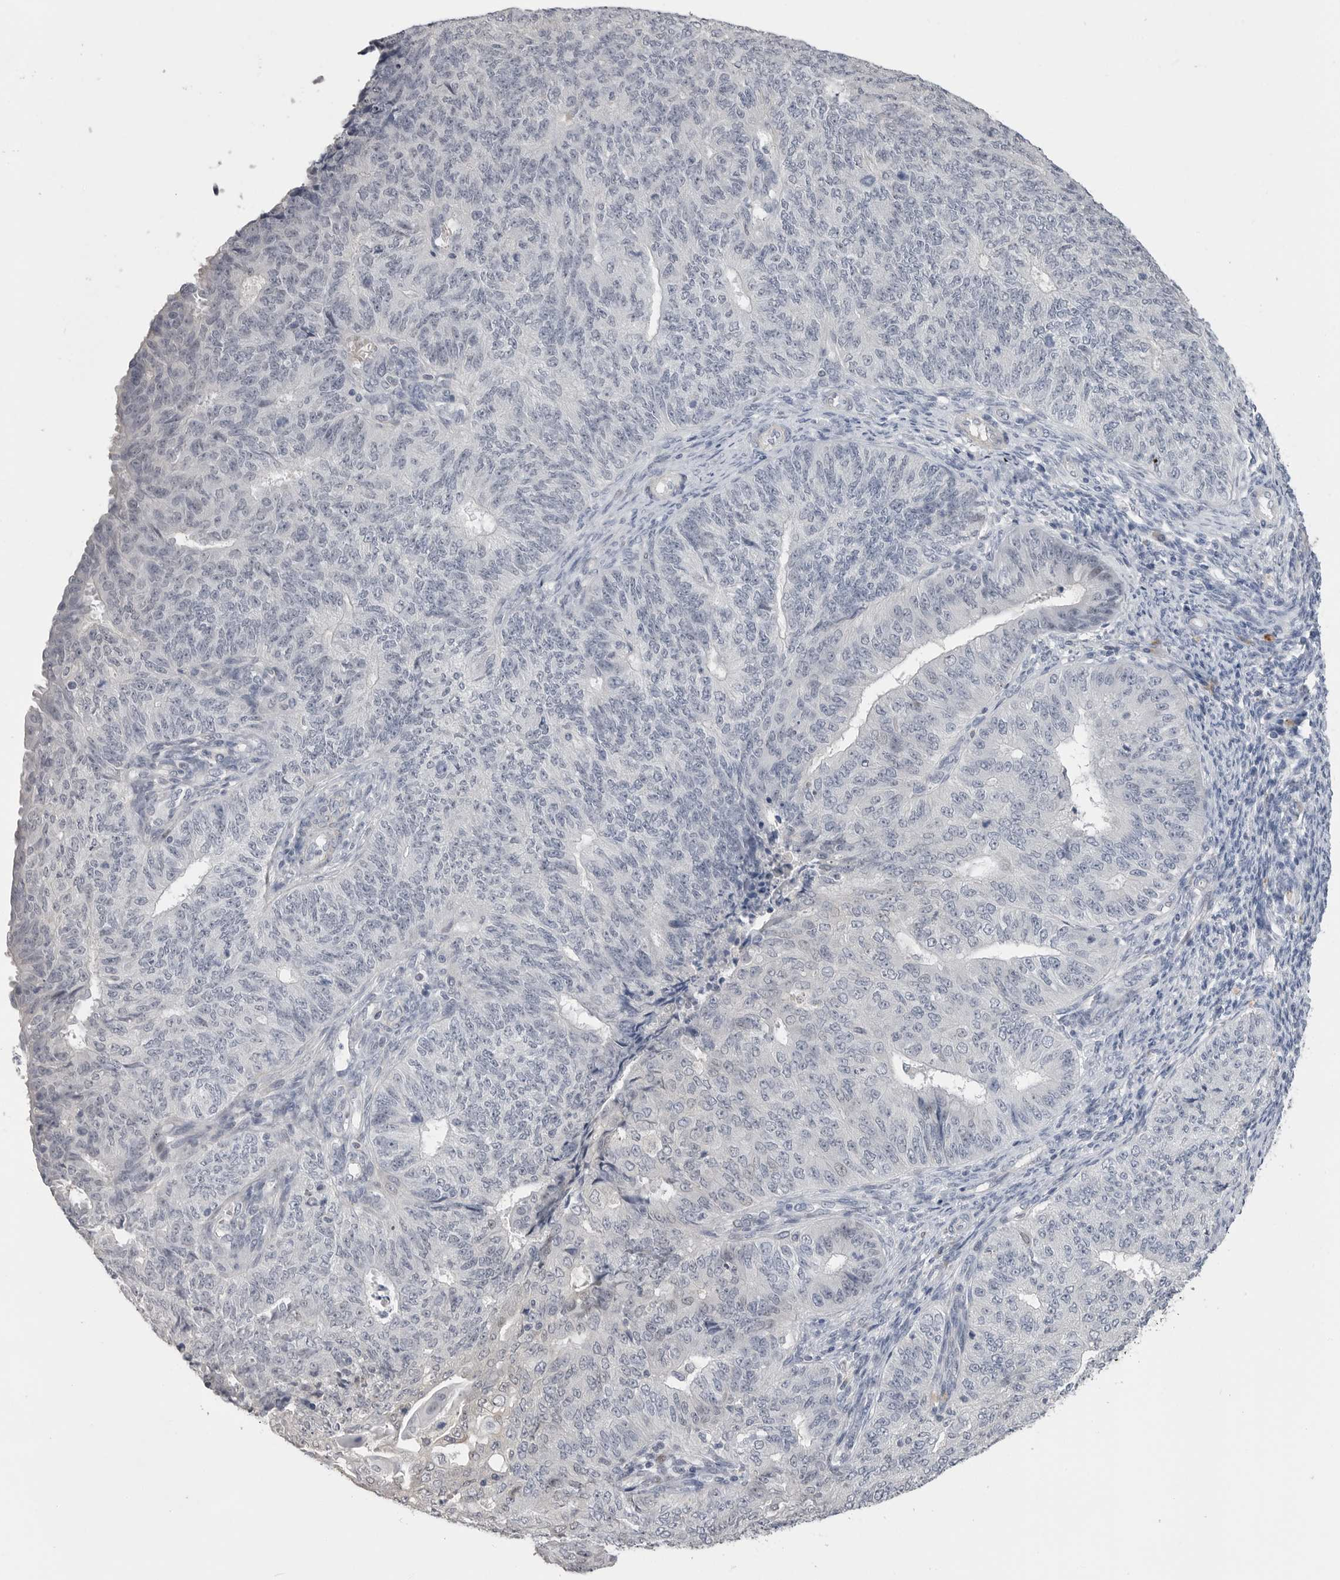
{"staining": {"intensity": "negative", "quantity": "none", "location": "none"}, "tissue": "endometrial cancer", "cell_type": "Tumor cells", "image_type": "cancer", "snomed": [{"axis": "morphology", "description": "Adenocarcinoma, NOS"}, {"axis": "topography", "description": "Endometrium"}], "caption": "IHC histopathology image of neoplastic tissue: endometrial adenocarcinoma stained with DAB reveals no significant protein staining in tumor cells. (Immunohistochemistry (ihc), brightfield microscopy, high magnification).", "gene": "PLEKHF1", "patient": {"sex": "female", "age": 32}}